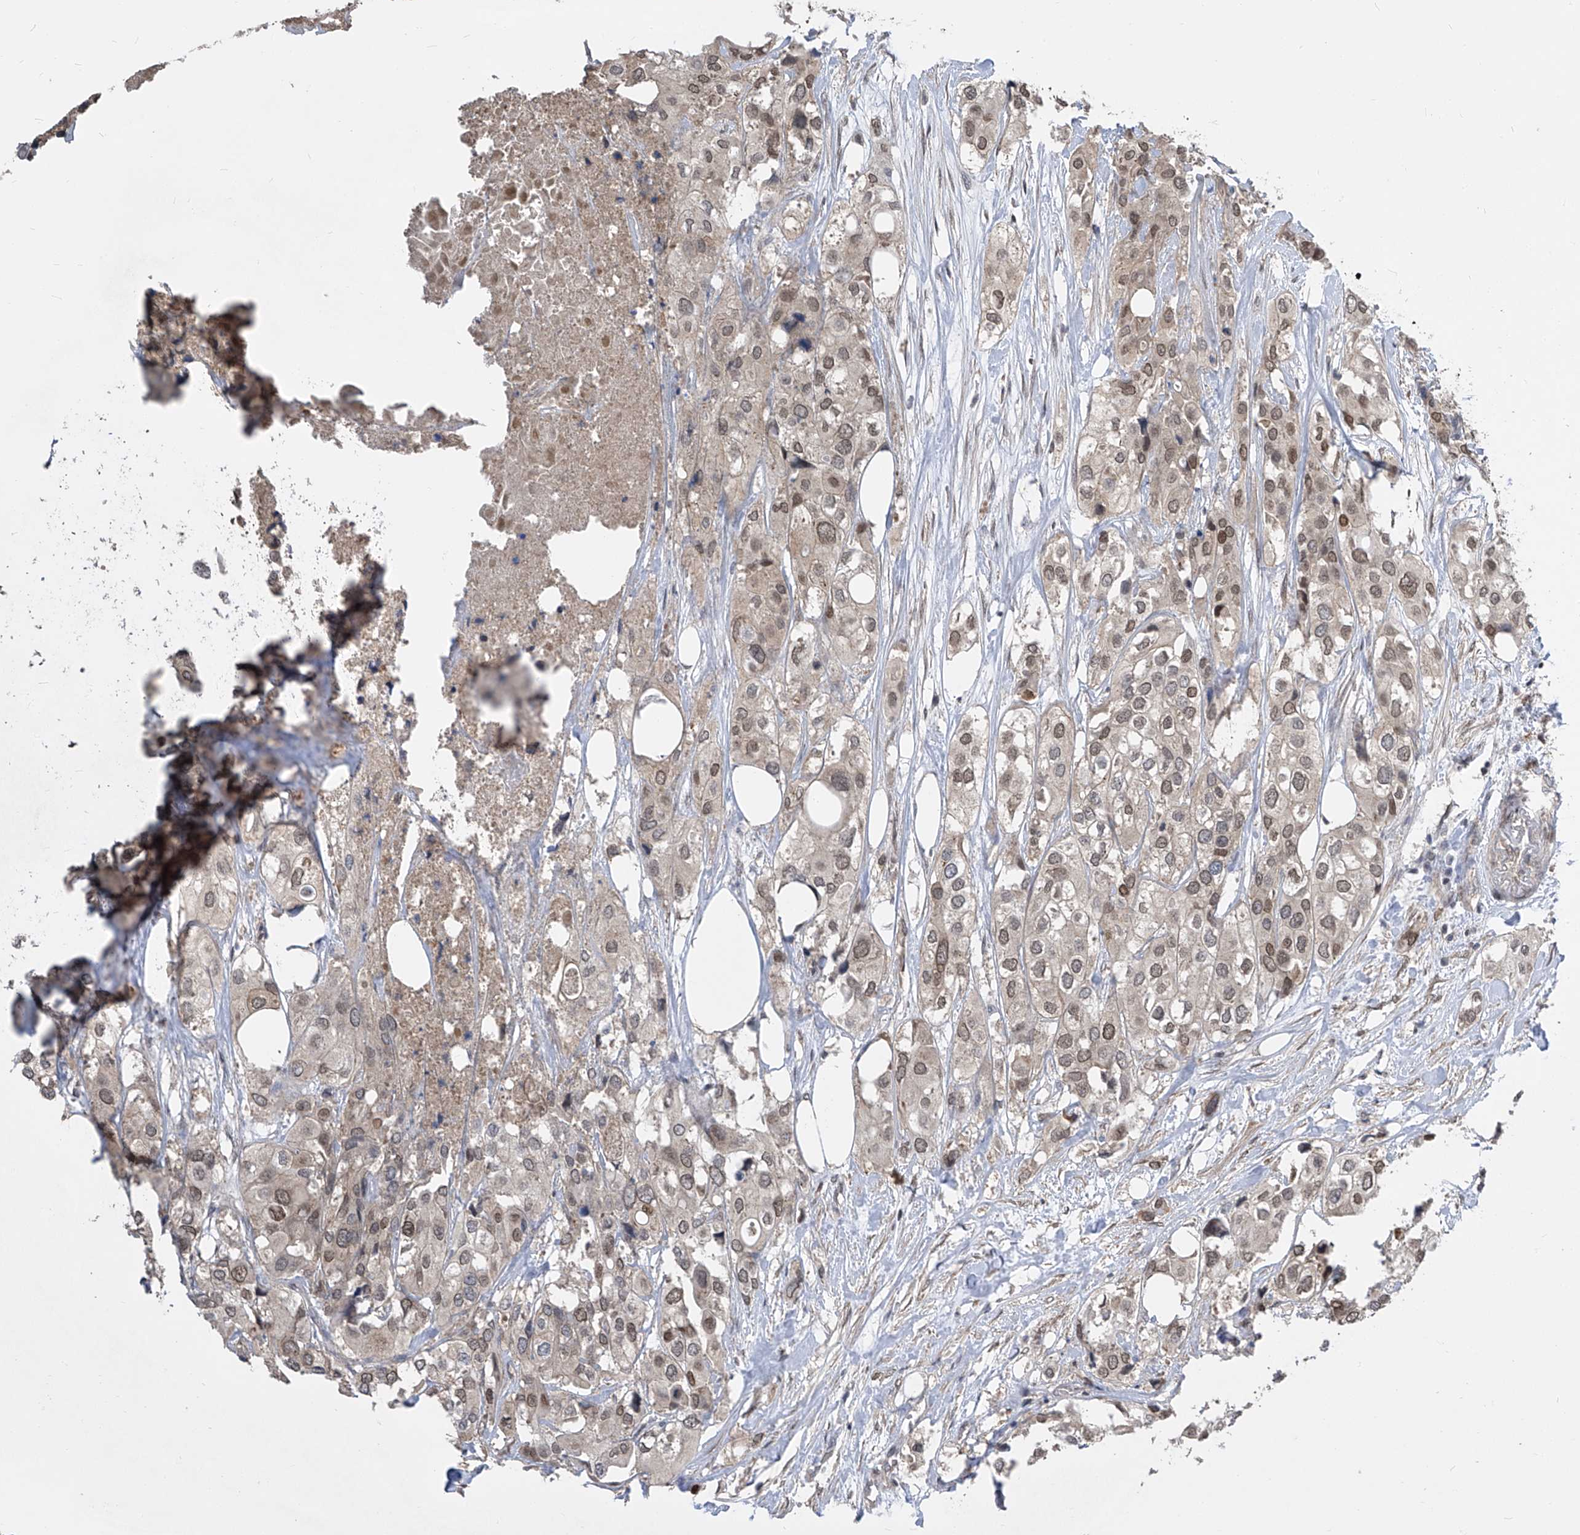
{"staining": {"intensity": "weak", "quantity": ">75%", "location": "cytoplasmic/membranous,nuclear"}, "tissue": "urothelial cancer", "cell_type": "Tumor cells", "image_type": "cancer", "snomed": [{"axis": "morphology", "description": "Urothelial carcinoma, High grade"}, {"axis": "topography", "description": "Urinary bladder"}], "caption": "Weak cytoplasmic/membranous and nuclear positivity for a protein is present in approximately >75% of tumor cells of urothelial cancer using immunohistochemistry (IHC).", "gene": "CETN2", "patient": {"sex": "male", "age": 64}}